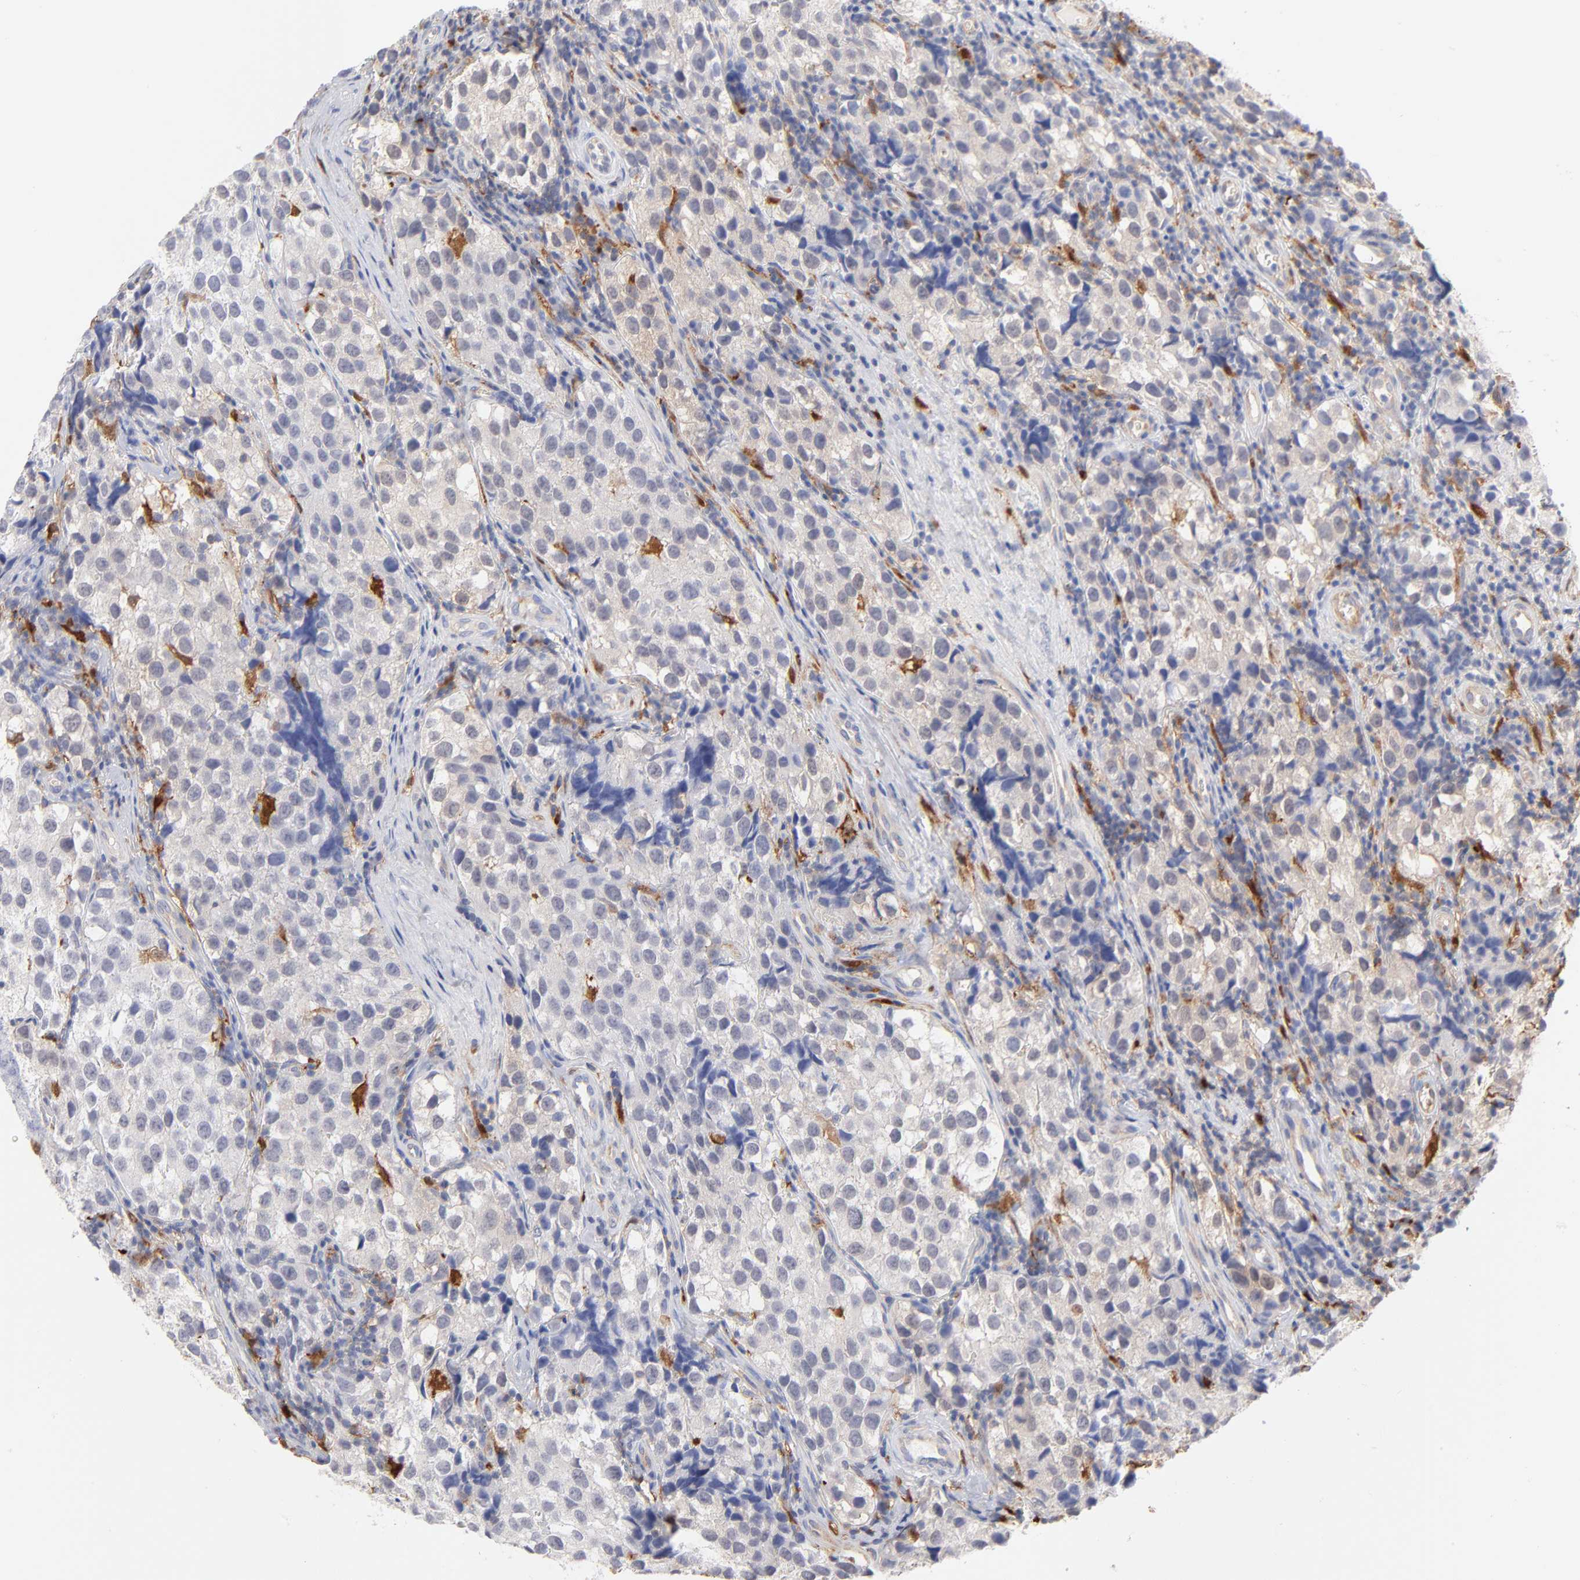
{"staining": {"intensity": "negative", "quantity": "none", "location": "none"}, "tissue": "testis cancer", "cell_type": "Tumor cells", "image_type": "cancer", "snomed": [{"axis": "morphology", "description": "Seminoma, NOS"}, {"axis": "topography", "description": "Testis"}], "caption": "Tumor cells are negative for protein expression in human testis seminoma.", "gene": "IFIT2", "patient": {"sex": "male", "age": 39}}